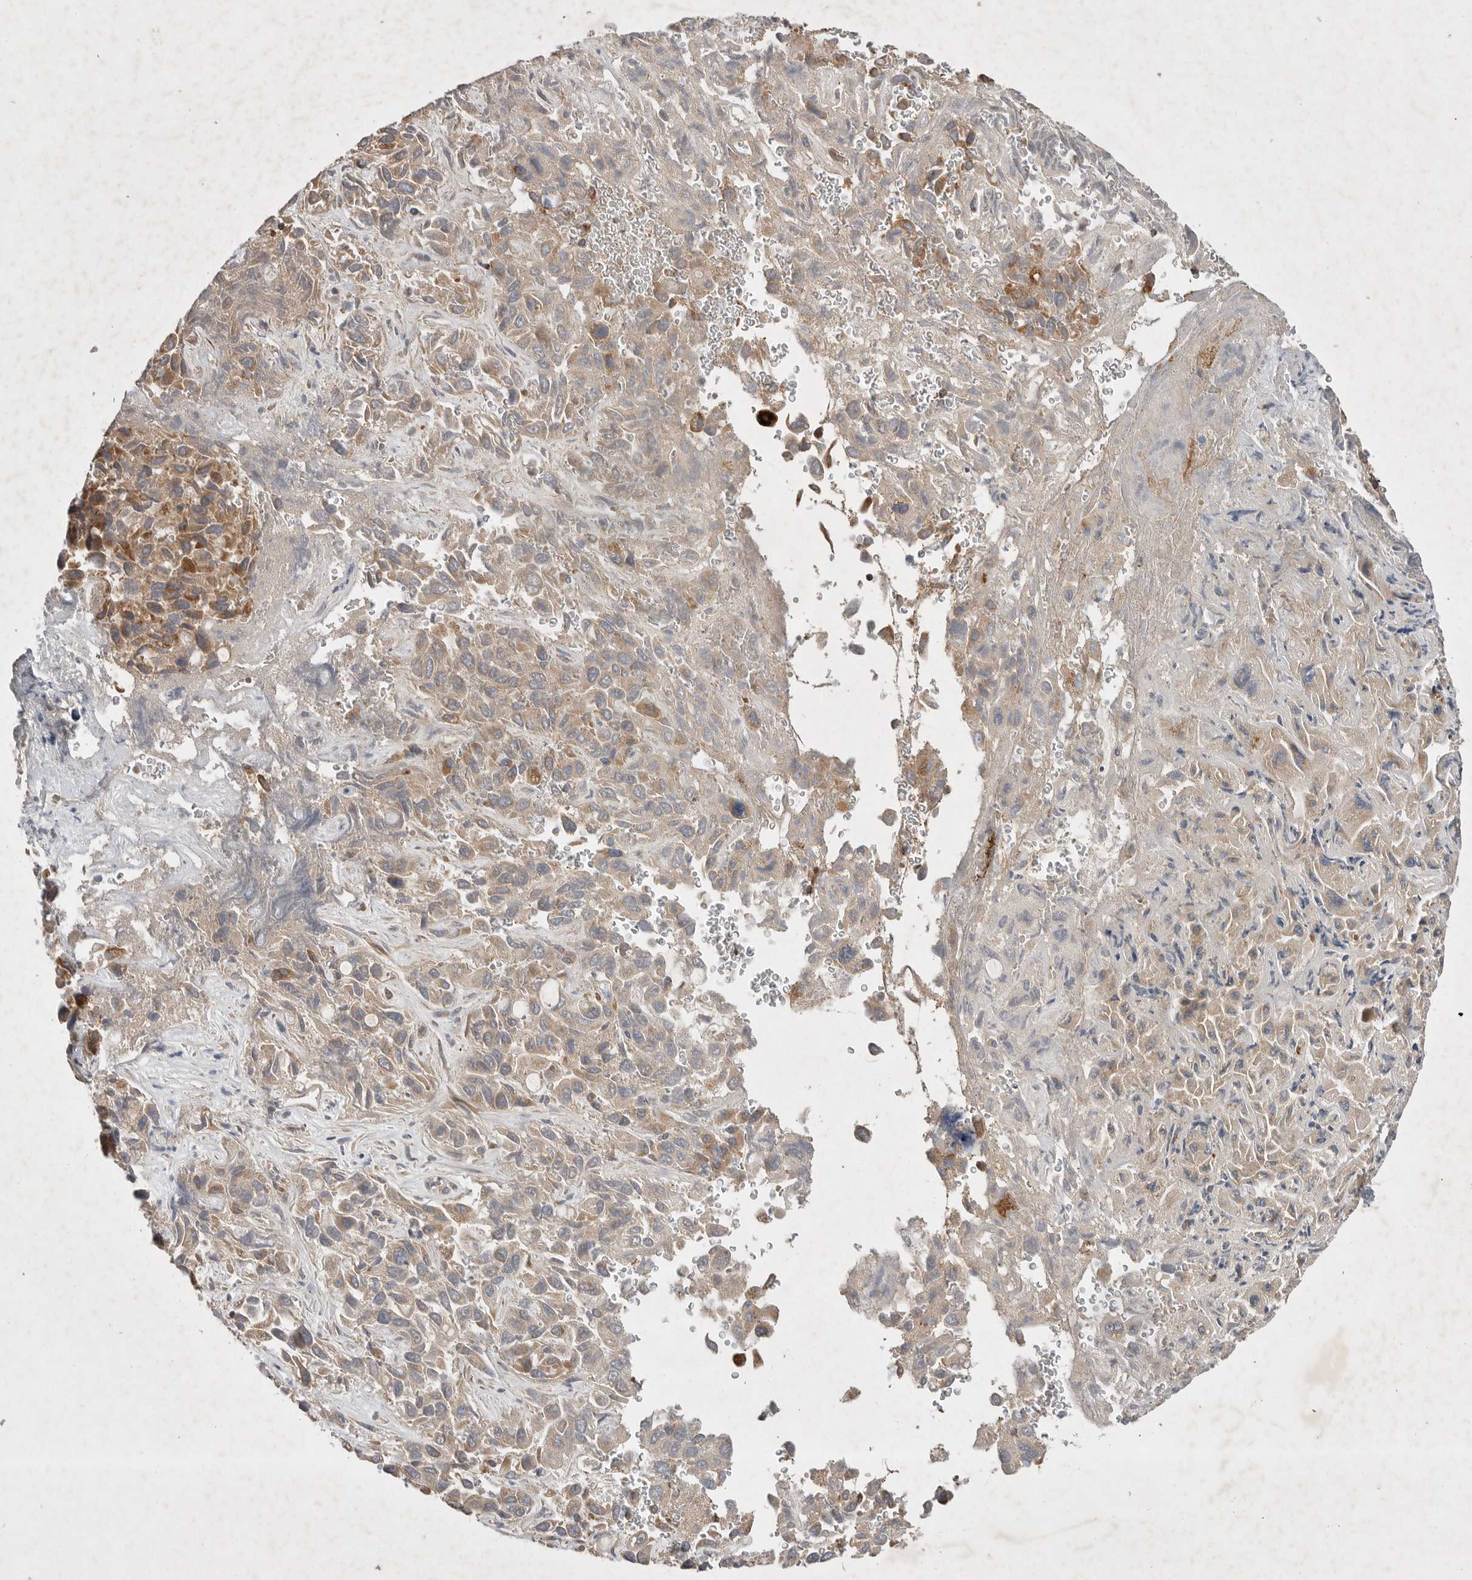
{"staining": {"intensity": "moderate", "quantity": "25%-75%", "location": "cytoplasmic/membranous"}, "tissue": "liver cancer", "cell_type": "Tumor cells", "image_type": "cancer", "snomed": [{"axis": "morphology", "description": "Cholangiocarcinoma"}, {"axis": "topography", "description": "Liver"}], "caption": "The histopathology image demonstrates immunohistochemical staining of cholangiocarcinoma (liver). There is moderate cytoplasmic/membranous expression is present in approximately 25%-75% of tumor cells.", "gene": "KIF21B", "patient": {"sex": "female", "age": 52}}